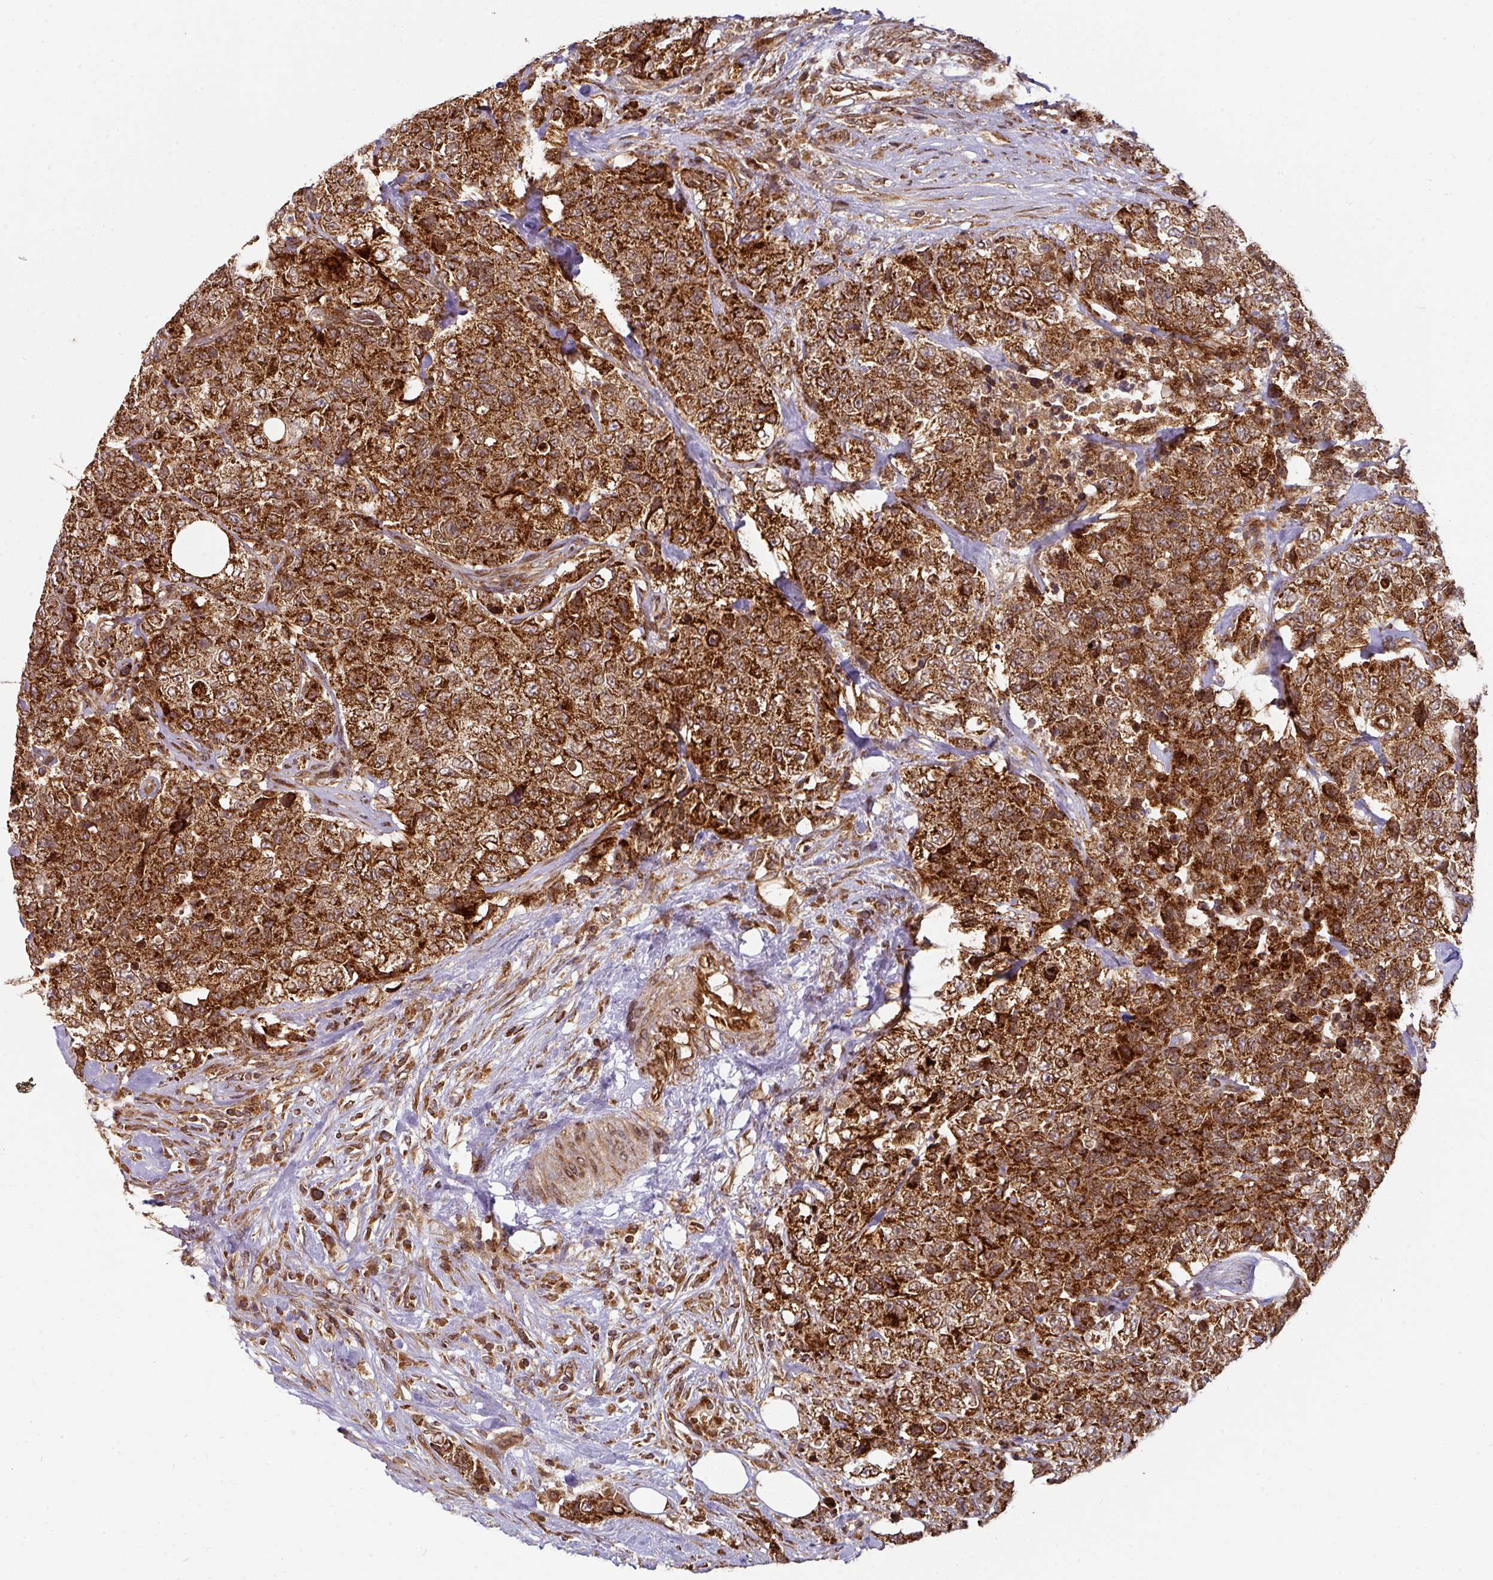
{"staining": {"intensity": "strong", "quantity": ">75%", "location": "cytoplasmic/membranous"}, "tissue": "urothelial cancer", "cell_type": "Tumor cells", "image_type": "cancer", "snomed": [{"axis": "morphology", "description": "Urothelial carcinoma, High grade"}, {"axis": "topography", "description": "Urinary bladder"}], "caption": "This is a histology image of immunohistochemistry (IHC) staining of urothelial carcinoma (high-grade), which shows strong expression in the cytoplasmic/membranous of tumor cells.", "gene": "TRAP1", "patient": {"sex": "female", "age": 78}}